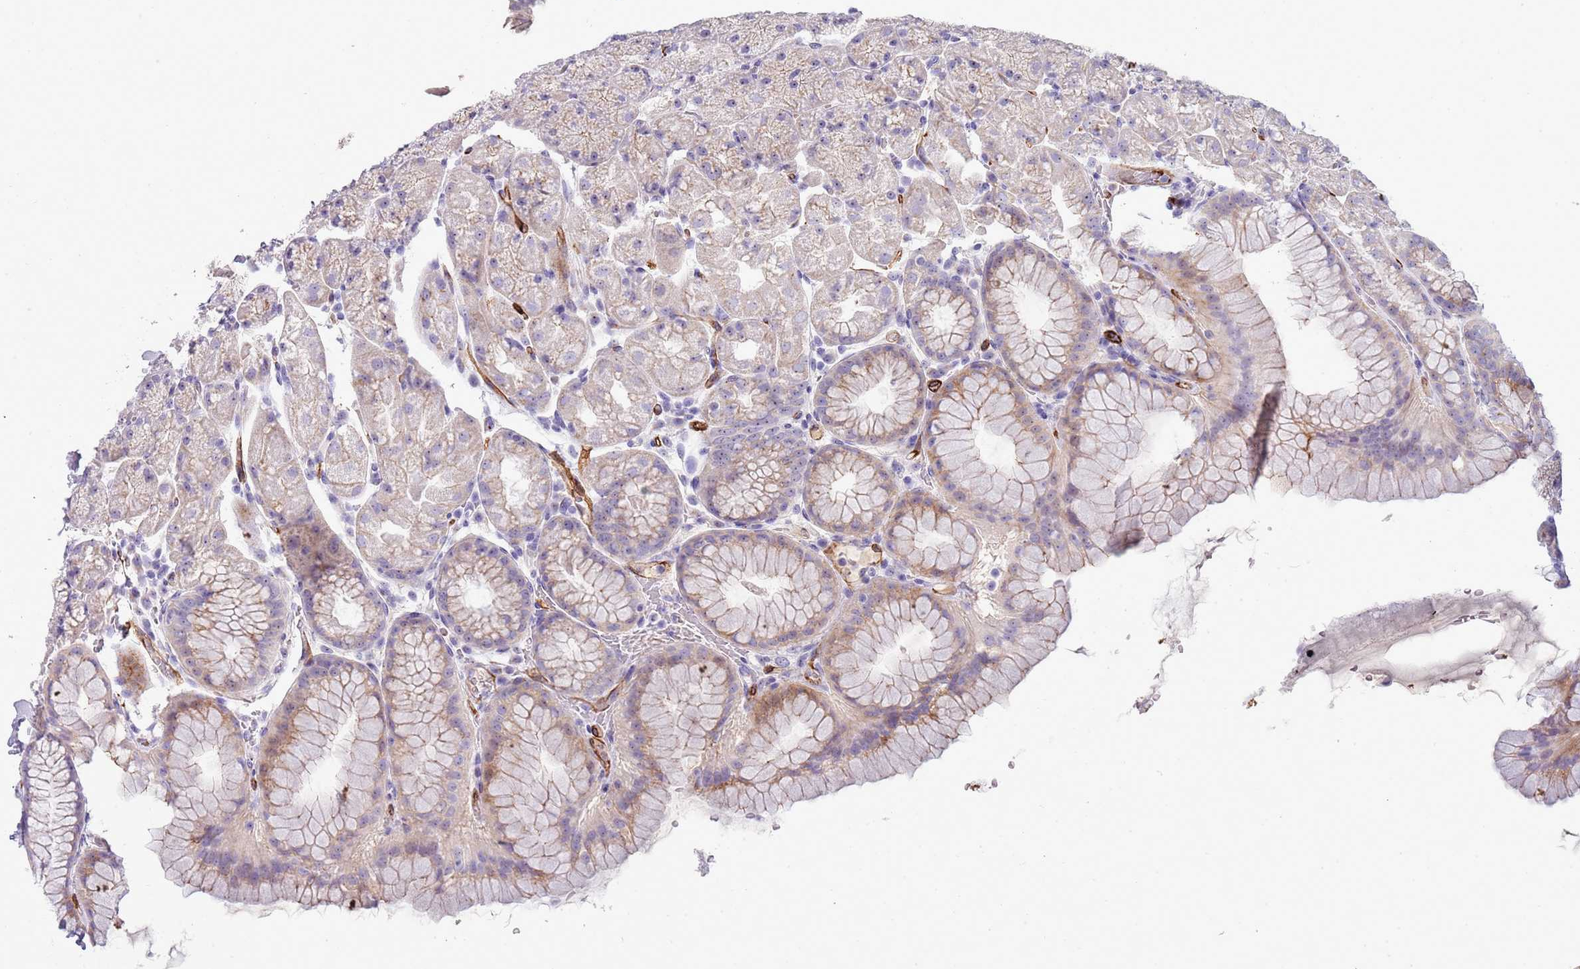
{"staining": {"intensity": "moderate", "quantity": "<25%", "location": "cytoplasmic/membranous"}, "tissue": "stomach", "cell_type": "Glandular cells", "image_type": "normal", "snomed": [{"axis": "morphology", "description": "Normal tissue, NOS"}, {"axis": "topography", "description": "Stomach, upper"}, {"axis": "topography", "description": "Stomach, lower"}], "caption": "Immunohistochemistry (IHC) staining of normal stomach, which shows low levels of moderate cytoplasmic/membranous staining in about <25% of glandular cells indicating moderate cytoplasmic/membranous protein positivity. The staining was performed using DAB (brown) for protein detection and nuclei were counterstained in hematoxylin (blue).", "gene": "NBPF4", "patient": {"sex": "male", "age": 67}}